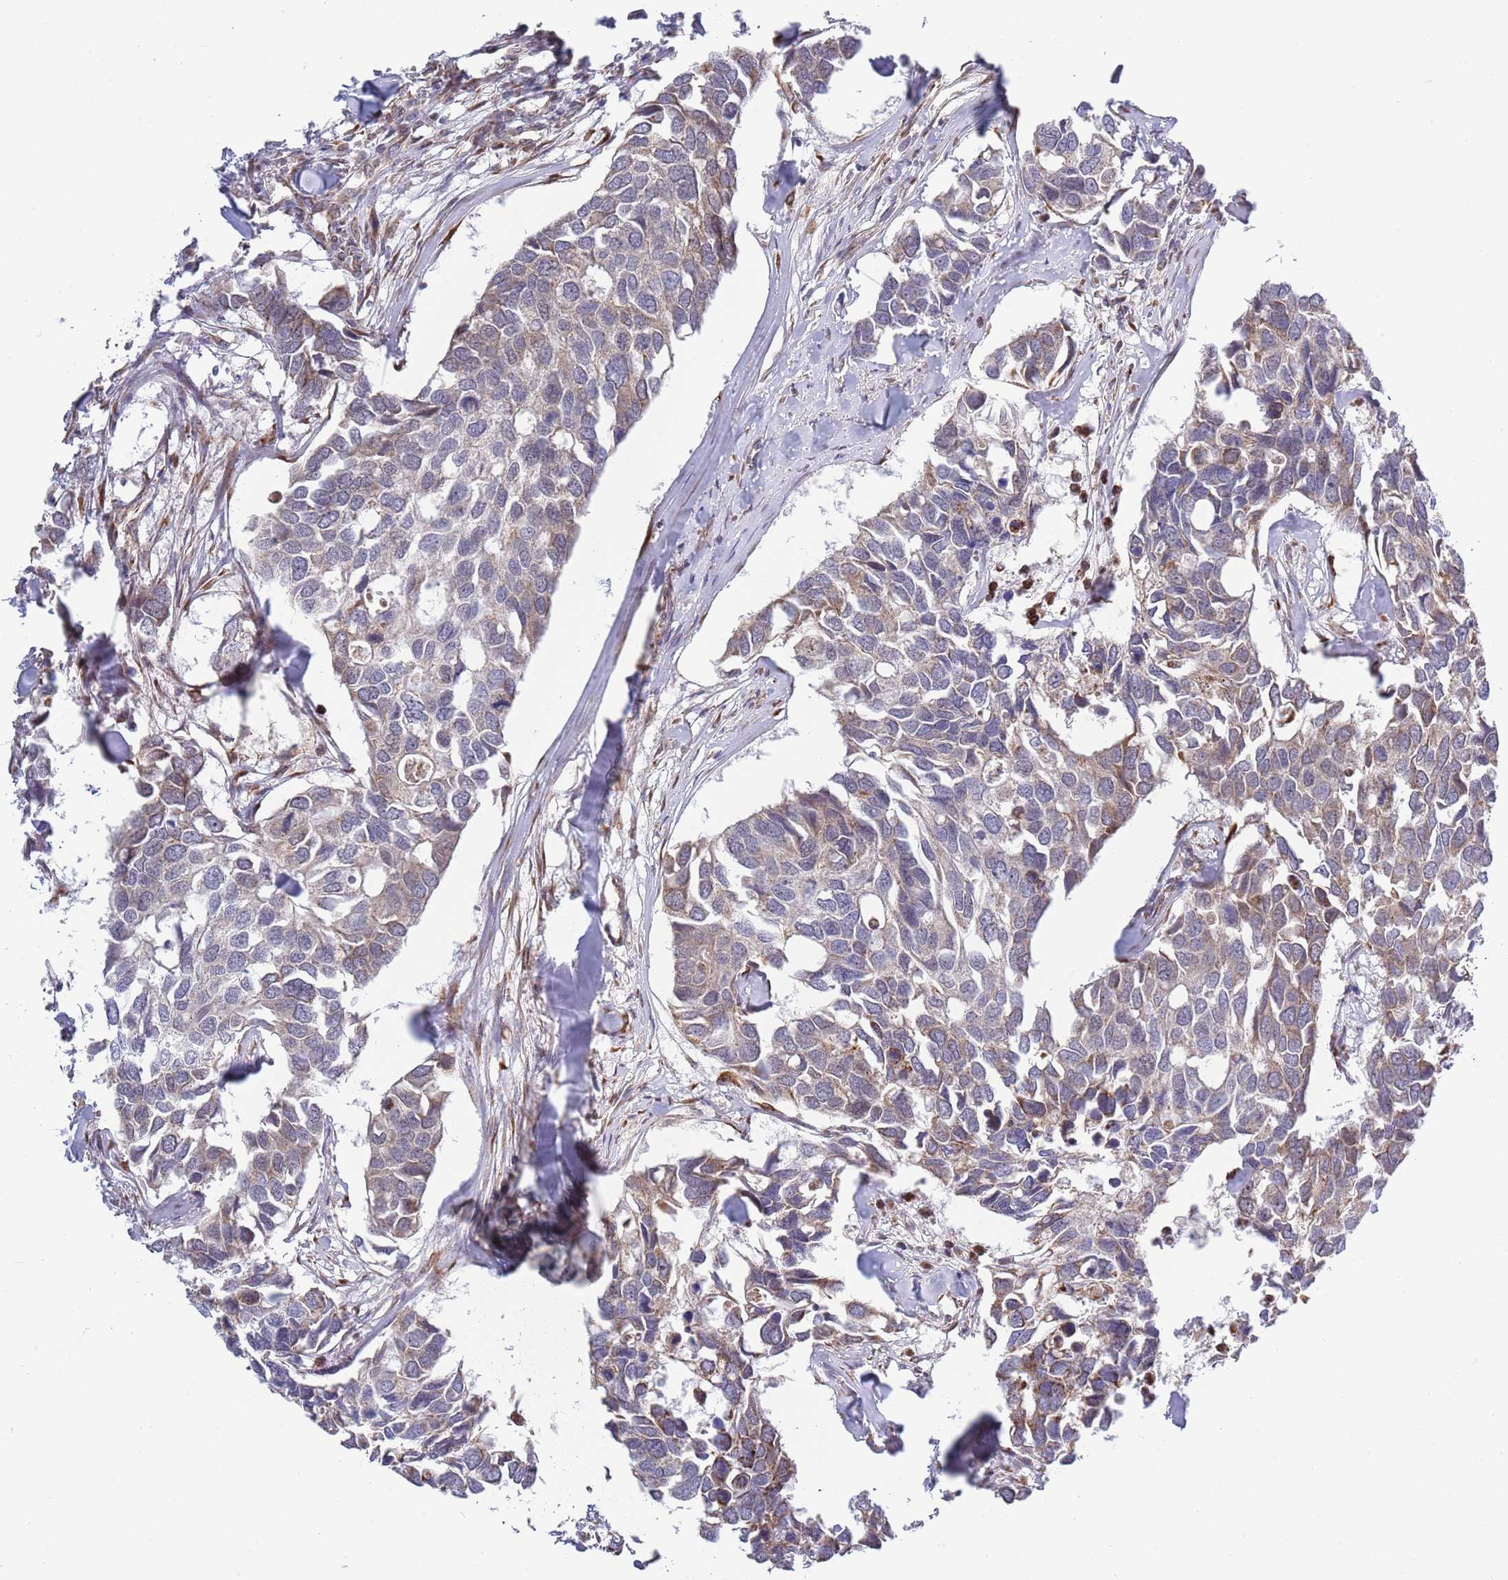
{"staining": {"intensity": "weak", "quantity": "<25%", "location": "cytoplasmic/membranous"}, "tissue": "breast cancer", "cell_type": "Tumor cells", "image_type": "cancer", "snomed": [{"axis": "morphology", "description": "Duct carcinoma"}, {"axis": "topography", "description": "Breast"}], "caption": "Human breast cancer stained for a protein using IHC demonstrates no expression in tumor cells.", "gene": "TBX10", "patient": {"sex": "female", "age": 83}}